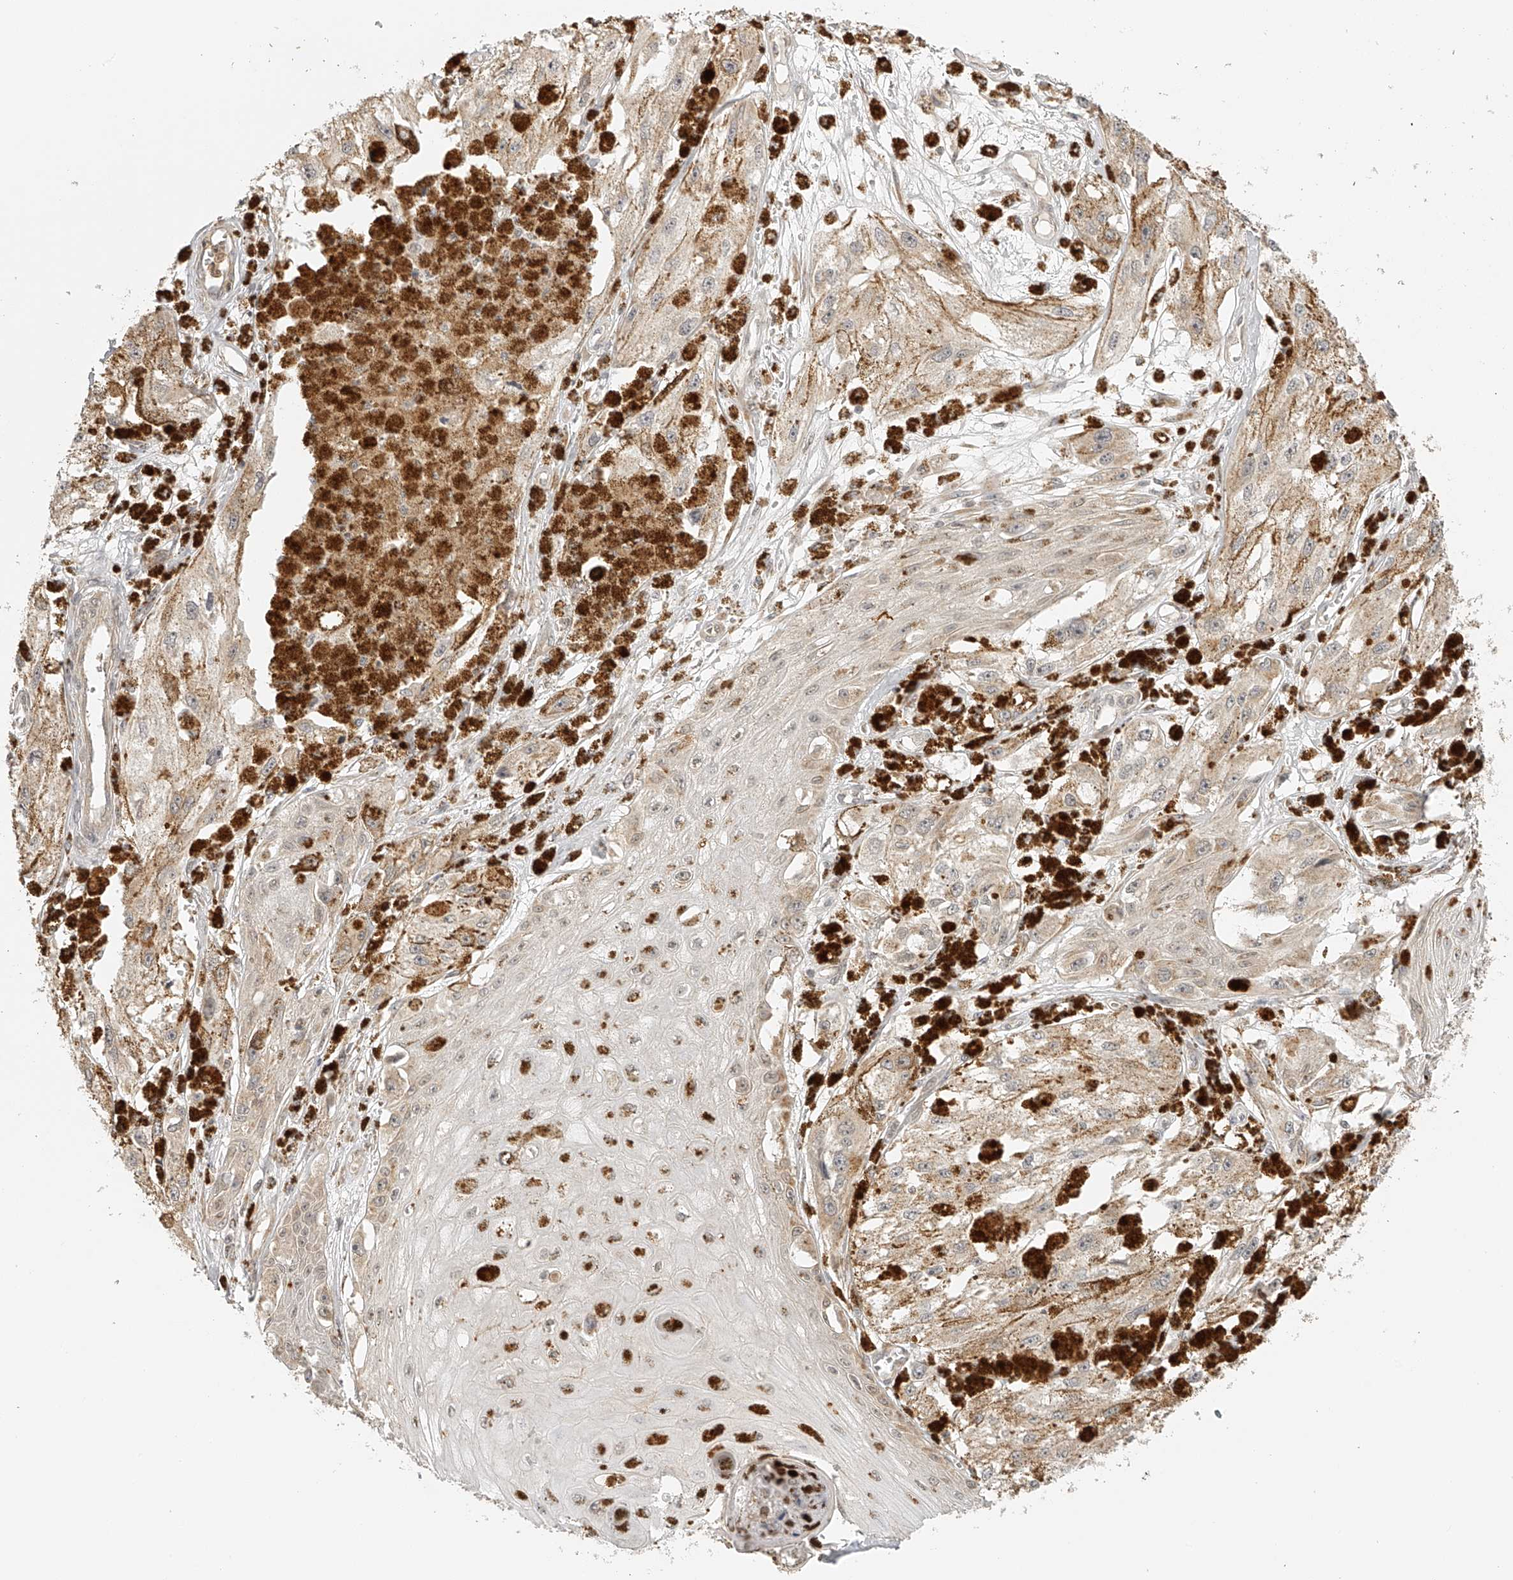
{"staining": {"intensity": "weak", "quantity": ">75%", "location": "cytoplasmic/membranous"}, "tissue": "melanoma", "cell_type": "Tumor cells", "image_type": "cancer", "snomed": [{"axis": "morphology", "description": "Malignant melanoma, NOS"}, {"axis": "topography", "description": "Skin"}], "caption": "A low amount of weak cytoplasmic/membranous positivity is appreciated in about >75% of tumor cells in malignant melanoma tissue. (IHC, brightfield microscopy, high magnification).", "gene": "BCL2L11", "patient": {"sex": "male", "age": 88}}